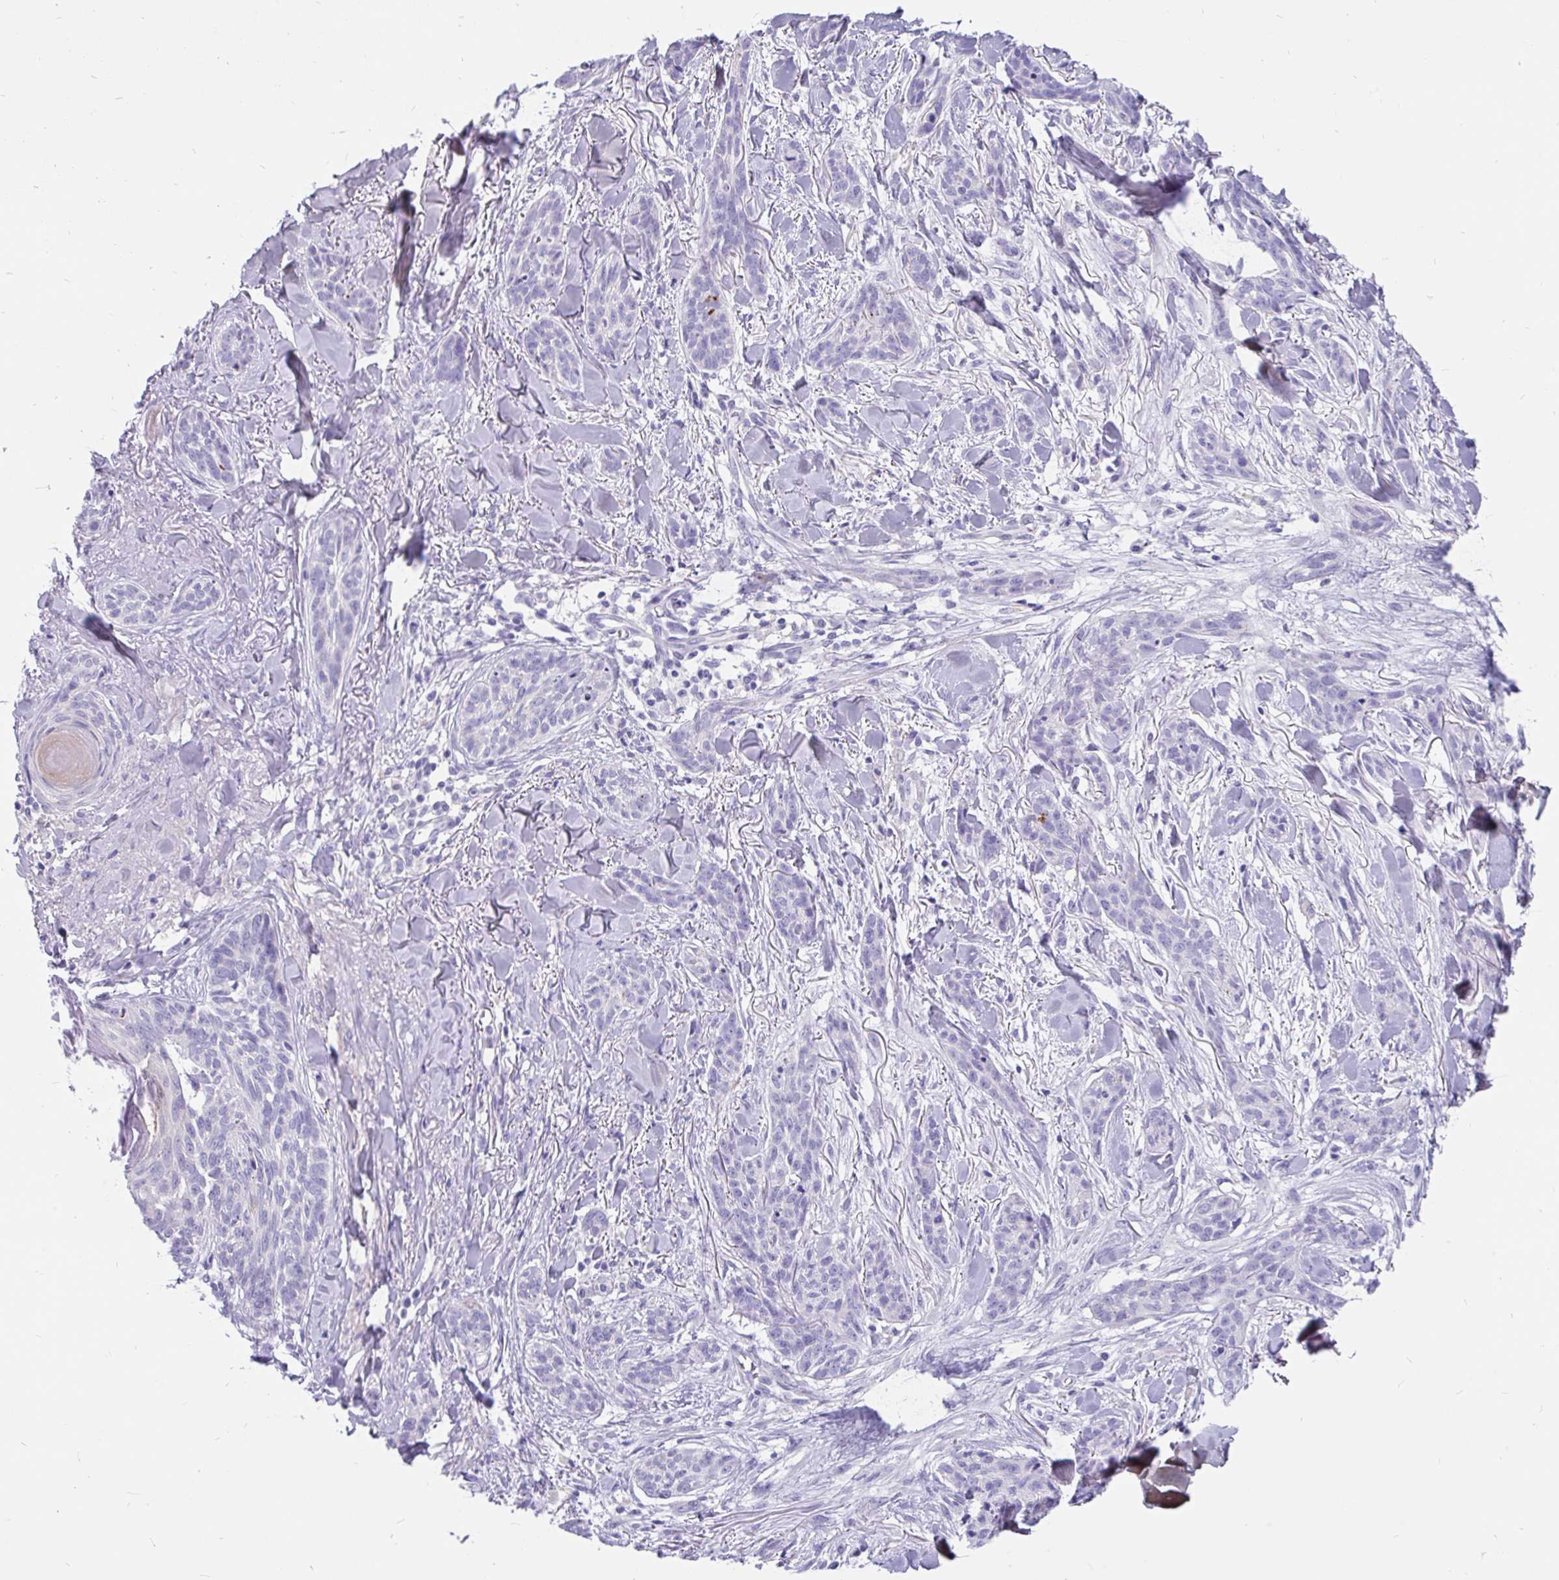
{"staining": {"intensity": "negative", "quantity": "none", "location": "none"}, "tissue": "skin cancer", "cell_type": "Tumor cells", "image_type": "cancer", "snomed": [{"axis": "morphology", "description": "Basal cell carcinoma"}, {"axis": "topography", "description": "Skin"}], "caption": "DAB (3,3'-diaminobenzidine) immunohistochemical staining of skin cancer displays no significant staining in tumor cells.", "gene": "KIAA2013", "patient": {"sex": "male", "age": 52}}